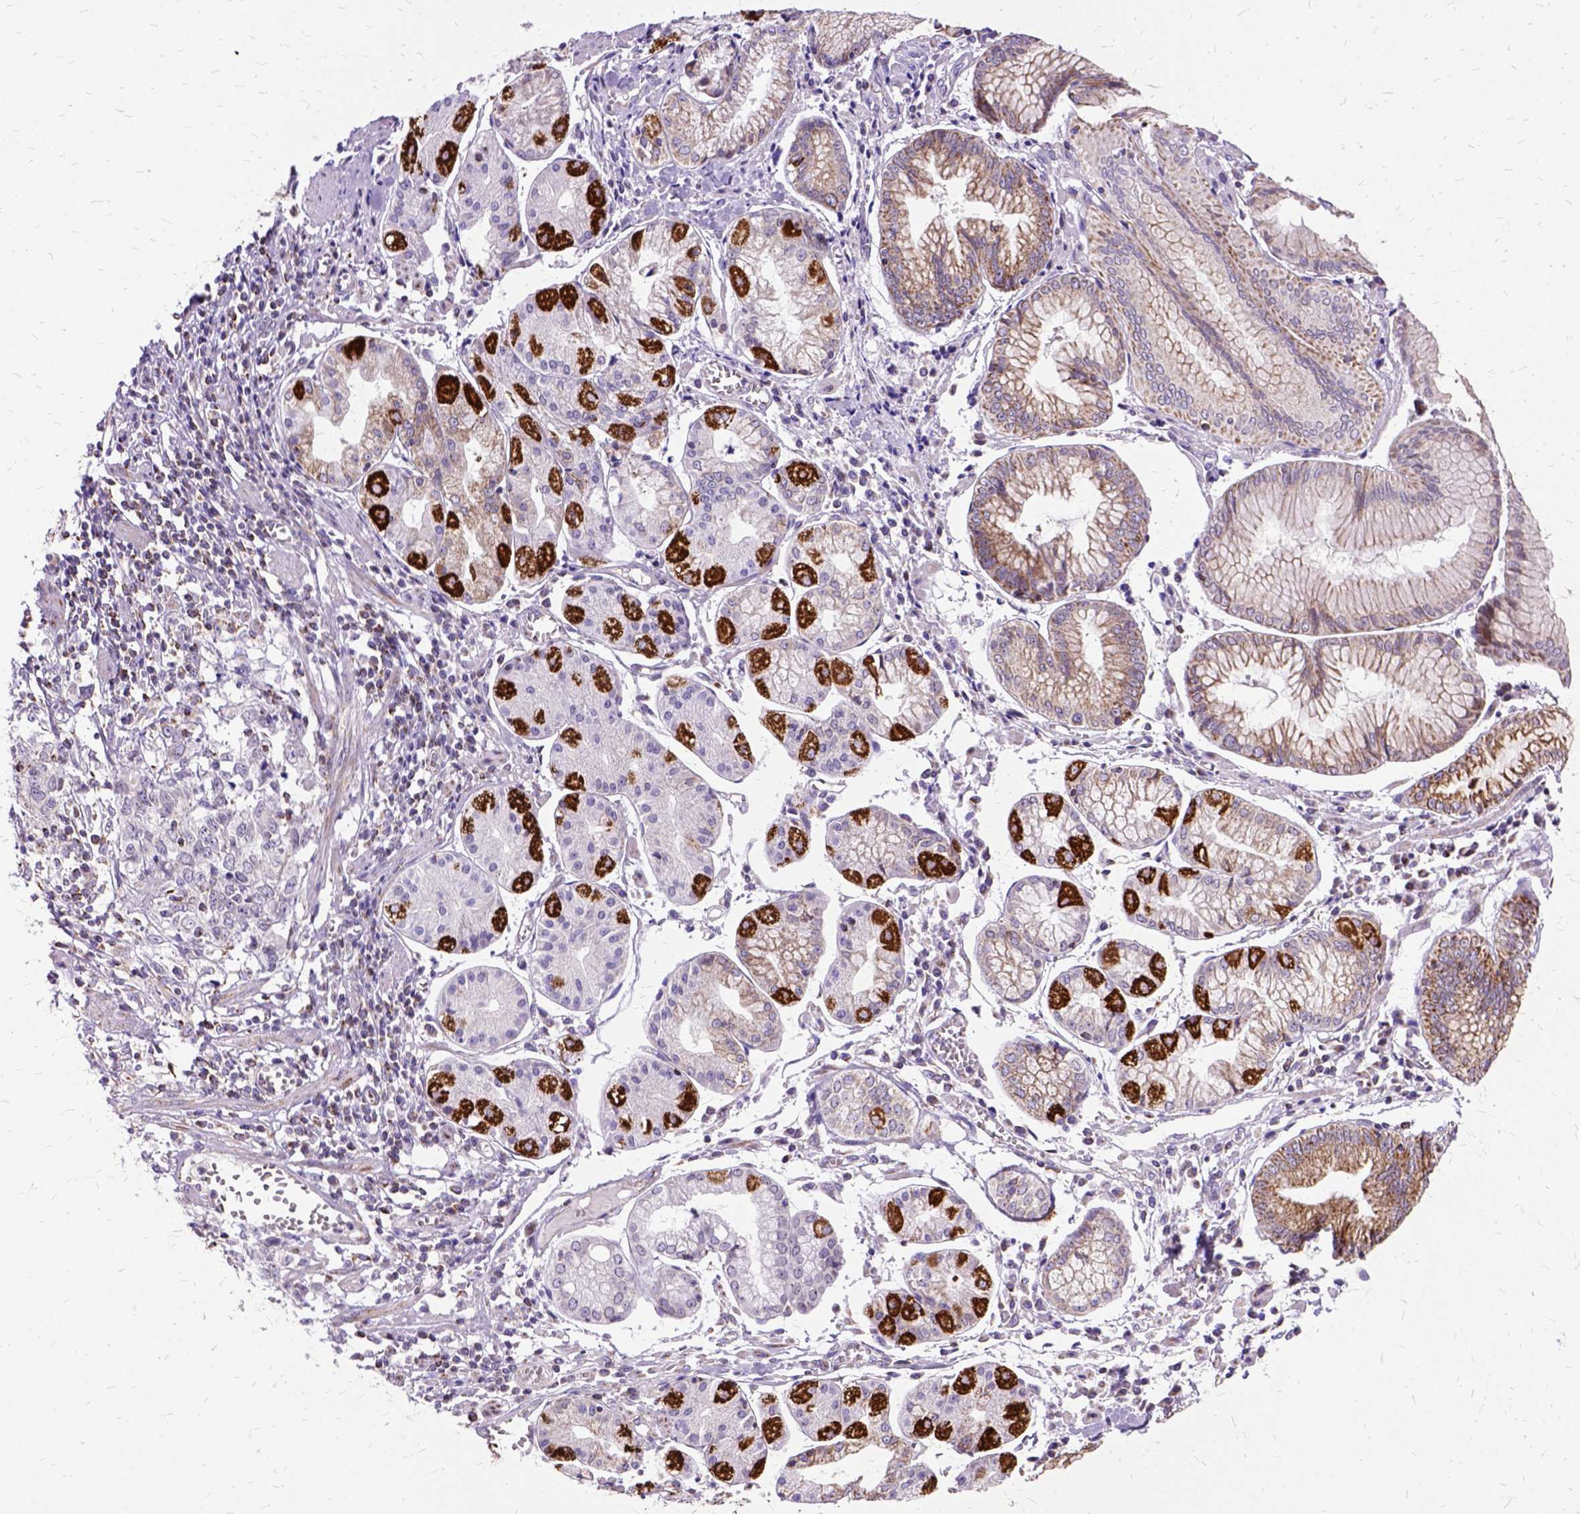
{"staining": {"intensity": "negative", "quantity": "none", "location": "none"}, "tissue": "stomach cancer", "cell_type": "Tumor cells", "image_type": "cancer", "snomed": [{"axis": "morphology", "description": "Adenocarcinoma, NOS"}, {"axis": "topography", "description": "Stomach, upper"}], "caption": "Immunohistochemical staining of human stomach adenocarcinoma shows no significant expression in tumor cells.", "gene": "OXCT1", "patient": {"sex": "male", "age": 81}}